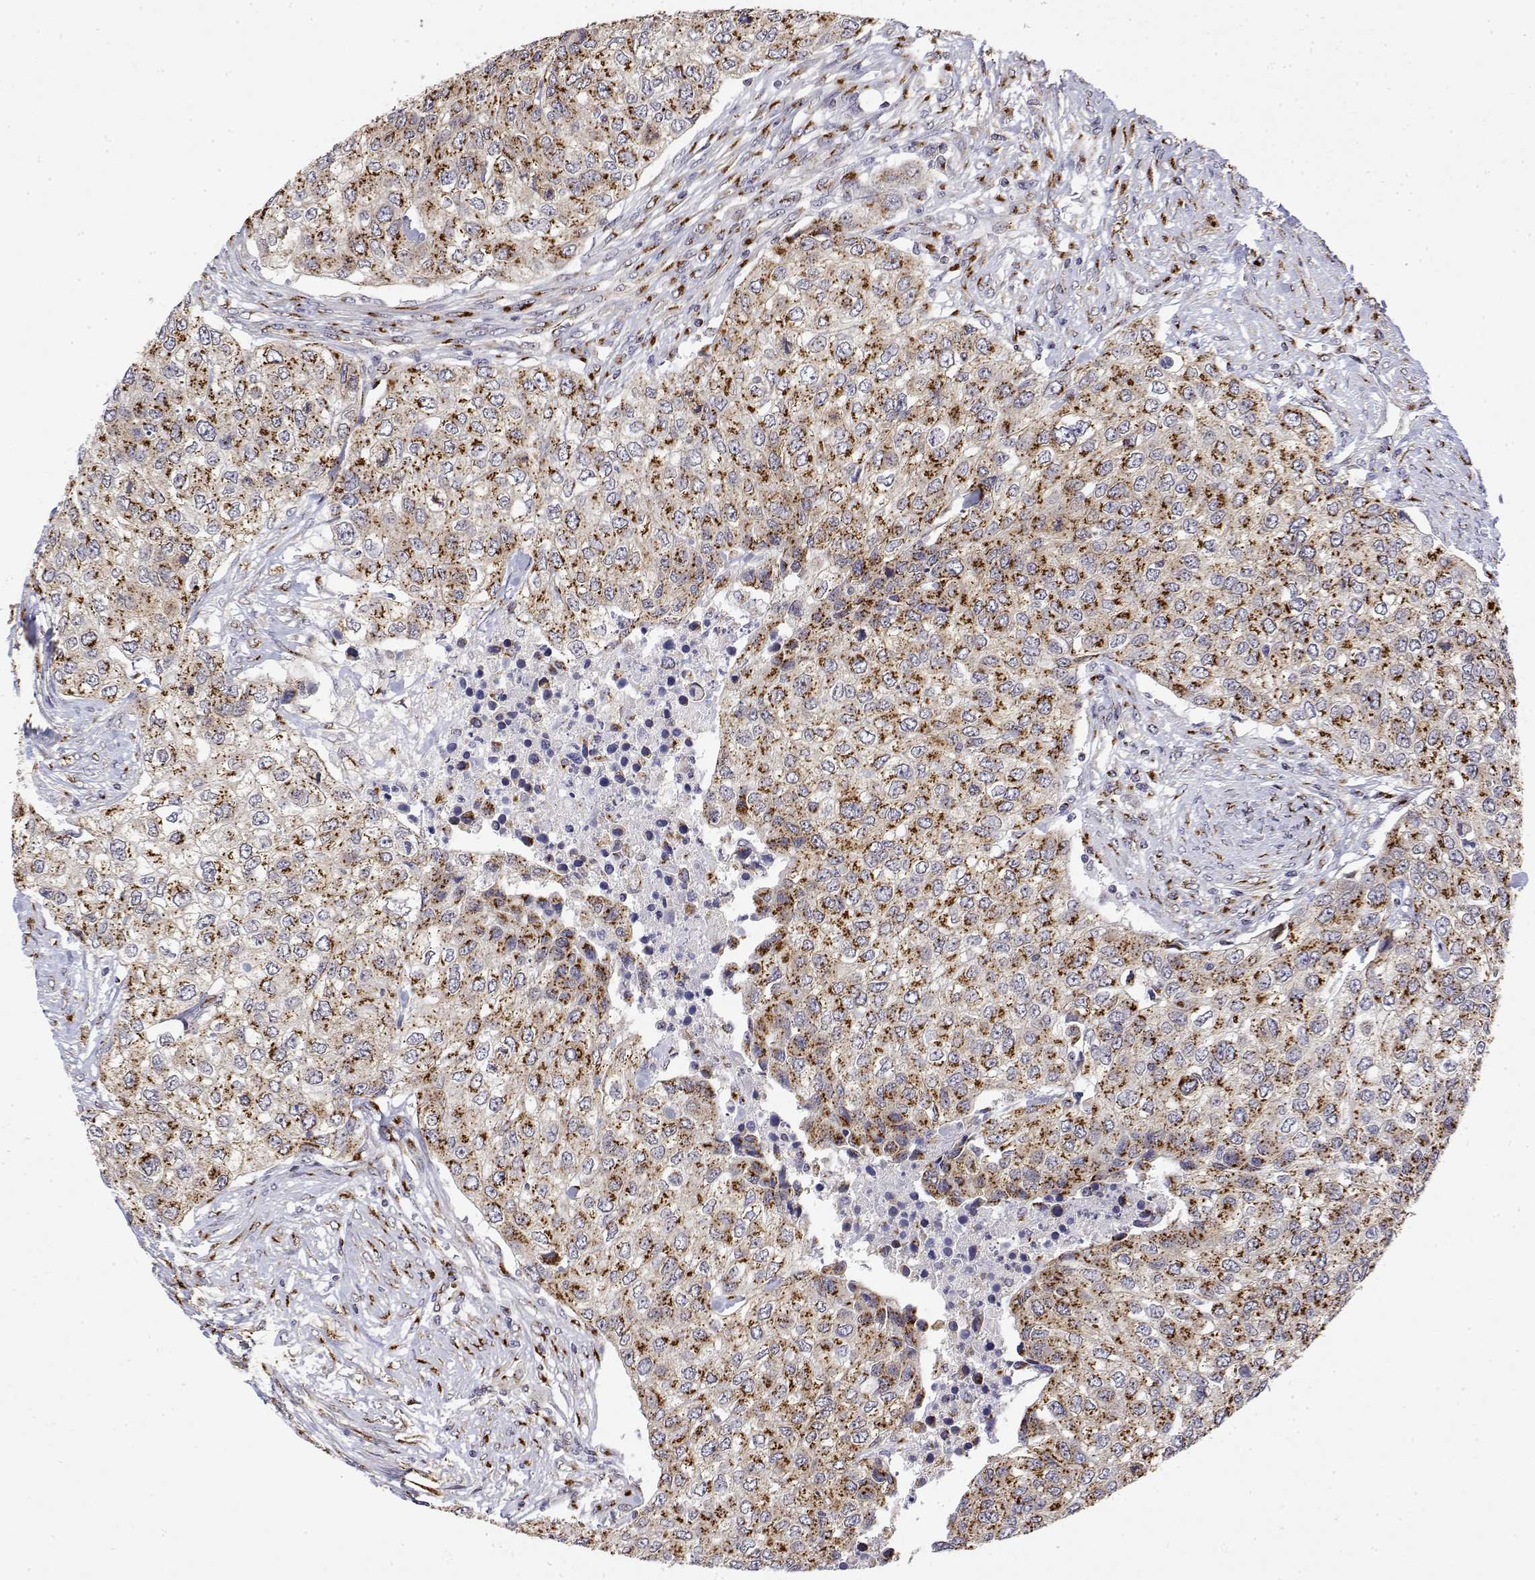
{"staining": {"intensity": "strong", "quantity": "25%-75%", "location": "cytoplasmic/membranous"}, "tissue": "urothelial cancer", "cell_type": "Tumor cells", "image_type": "cancer", "snomed": [{"axis": "morphology", "description": "Urothelial carcinoma, High grade"}, {"axis": "topography", "description": "Urinary bladder"}], "caption": "The micrograph demonstrates staining of high-grade urothelial carcinoma, revealing strong cytoplasmic/membranous protein positivity (brown color) within tumor cells.", "gene": "YIPF3", "patient": {"sex": "female", "age": 78}}